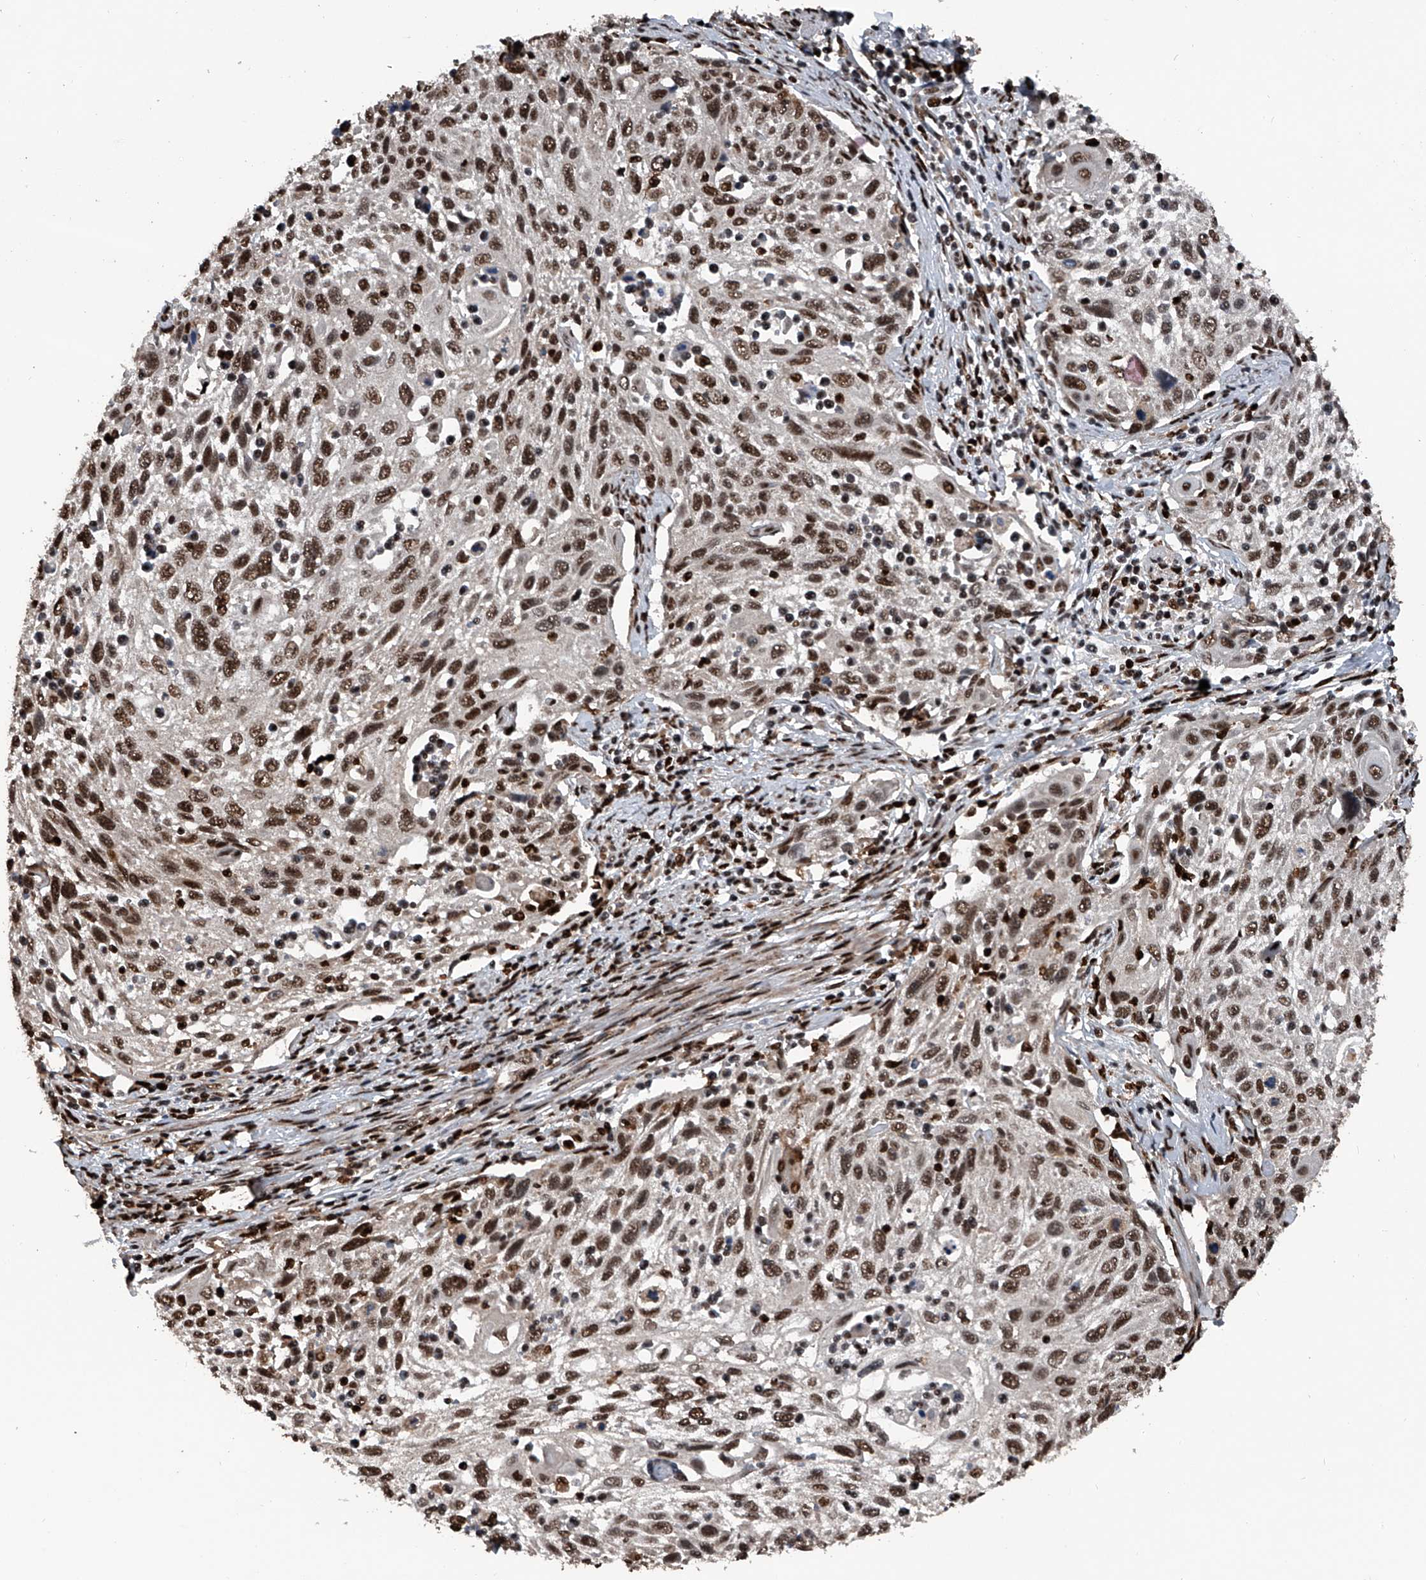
{"staining": {"intensity": "moderate", "quantity": ">75%", "location": "nuclear"}, "tissue": "cervical cancer", "cell_type": "Tumor cells", "image_type": "cancer", "snomed": [{"axis": "morphology", "description": "Squamous cell carcinoma, NOS"}, {"axis": "topography", "description": "Cervix"}], "caption": "Protein staining displays moderate nuclear expression in about >75% of tumor cells in cervical cancer (squamous cell carcinoma).", "gene": "FKBP5", "patient": {"sex": "female", "age": 70}}